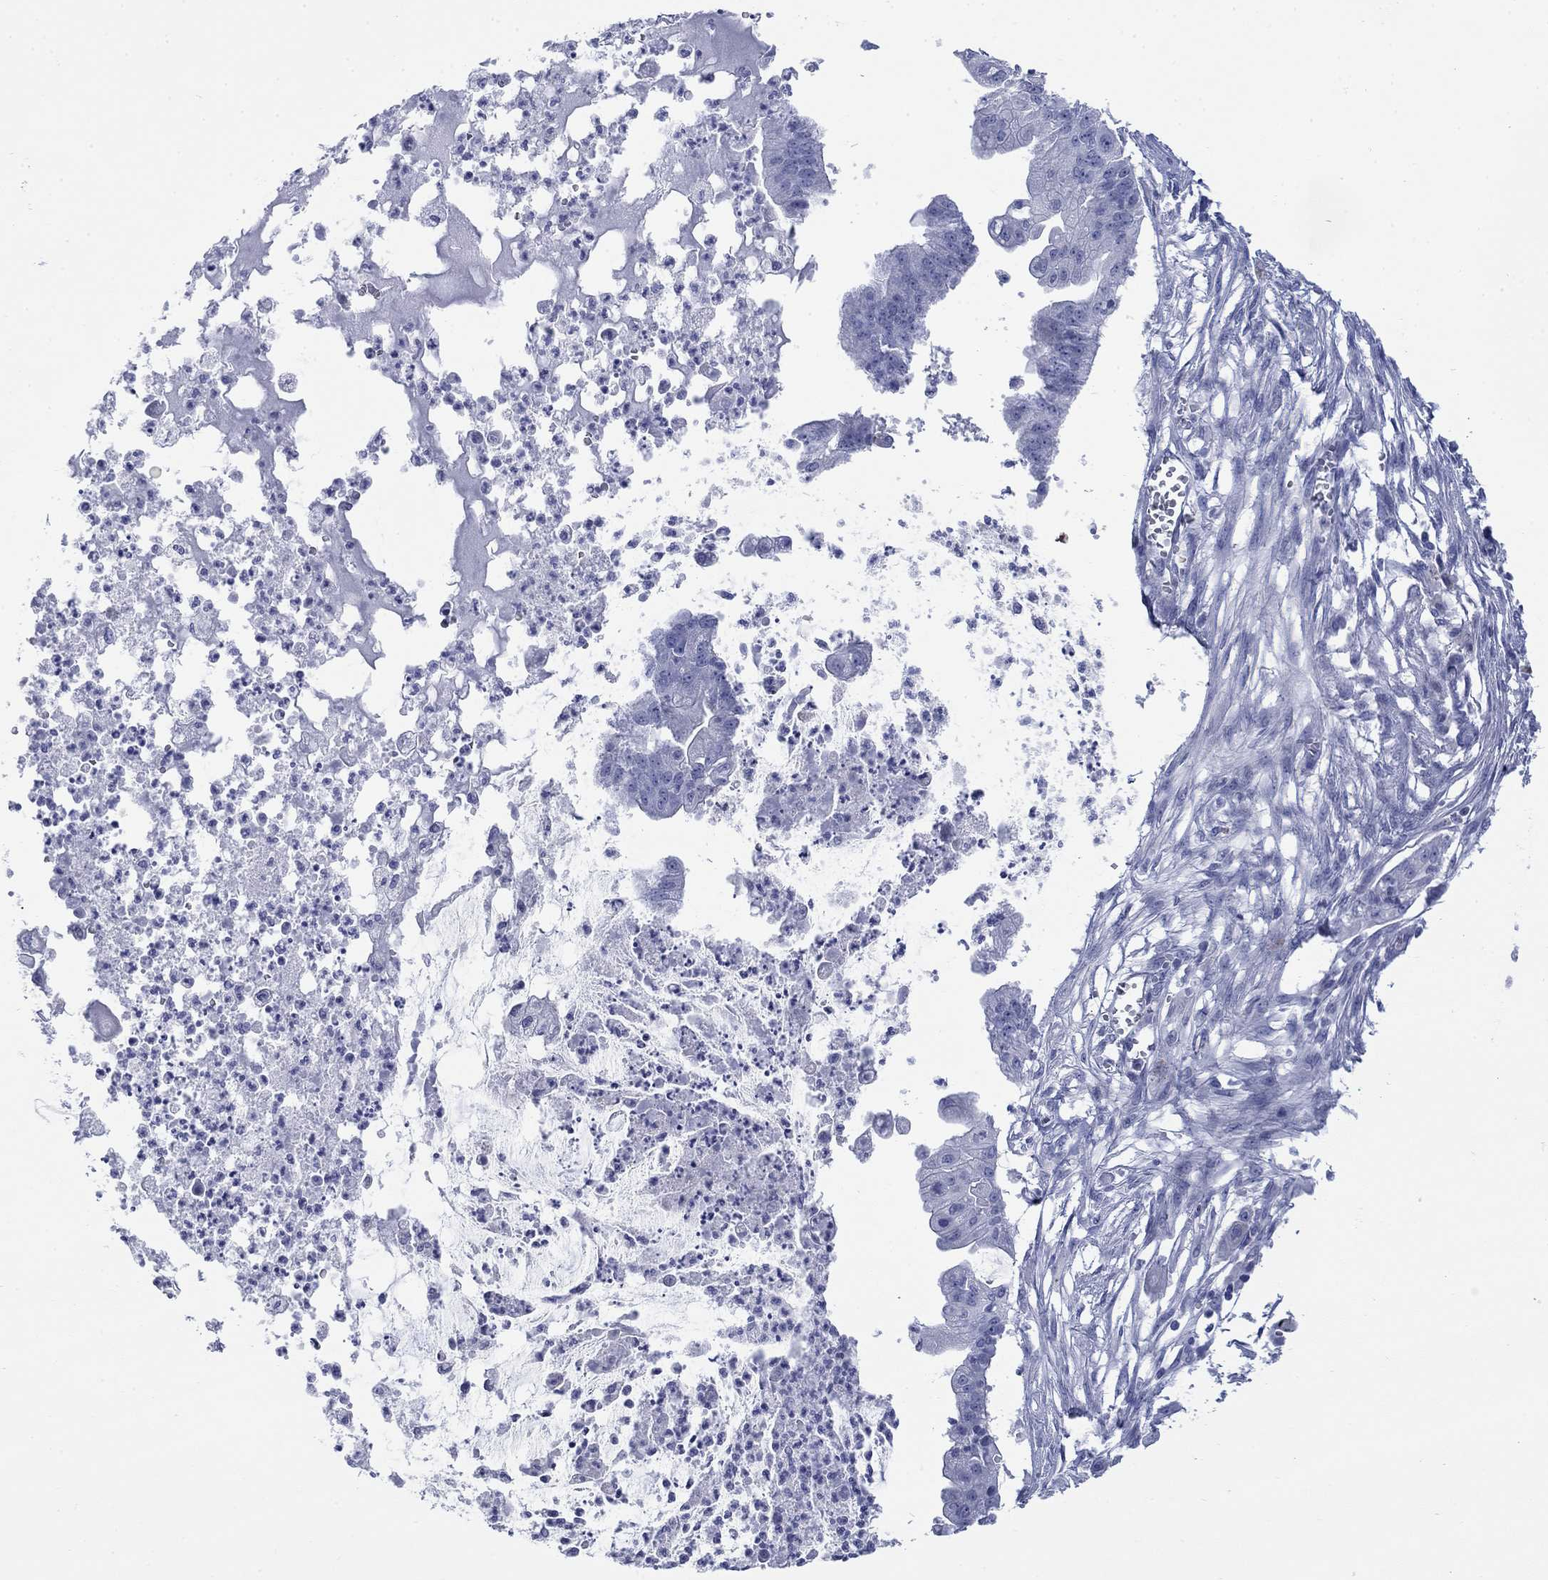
{"staining": {"intensity": "negative", "quantity": "none", "location": "none"}, "tissue": "pancreatic cancer", "cell_type": "Tumor cells", "image_type": "cancer", "snomed": [{"axis": "morphology", "description": "Normal tissue, NOS"}, {"axis": "morphology", "description": "Adenocarcinoma, NOS"}, {"axis": "topography", "description": "Pancreas"}], "caption": "Immunohistochemical staining of adenocarcinoma (pancreatic) shows no significant positivity in tumor cells. Nuclei are stained in blue.", "gene": "IGF2BP3", "patient": {"sex": "female", "age": 58}}